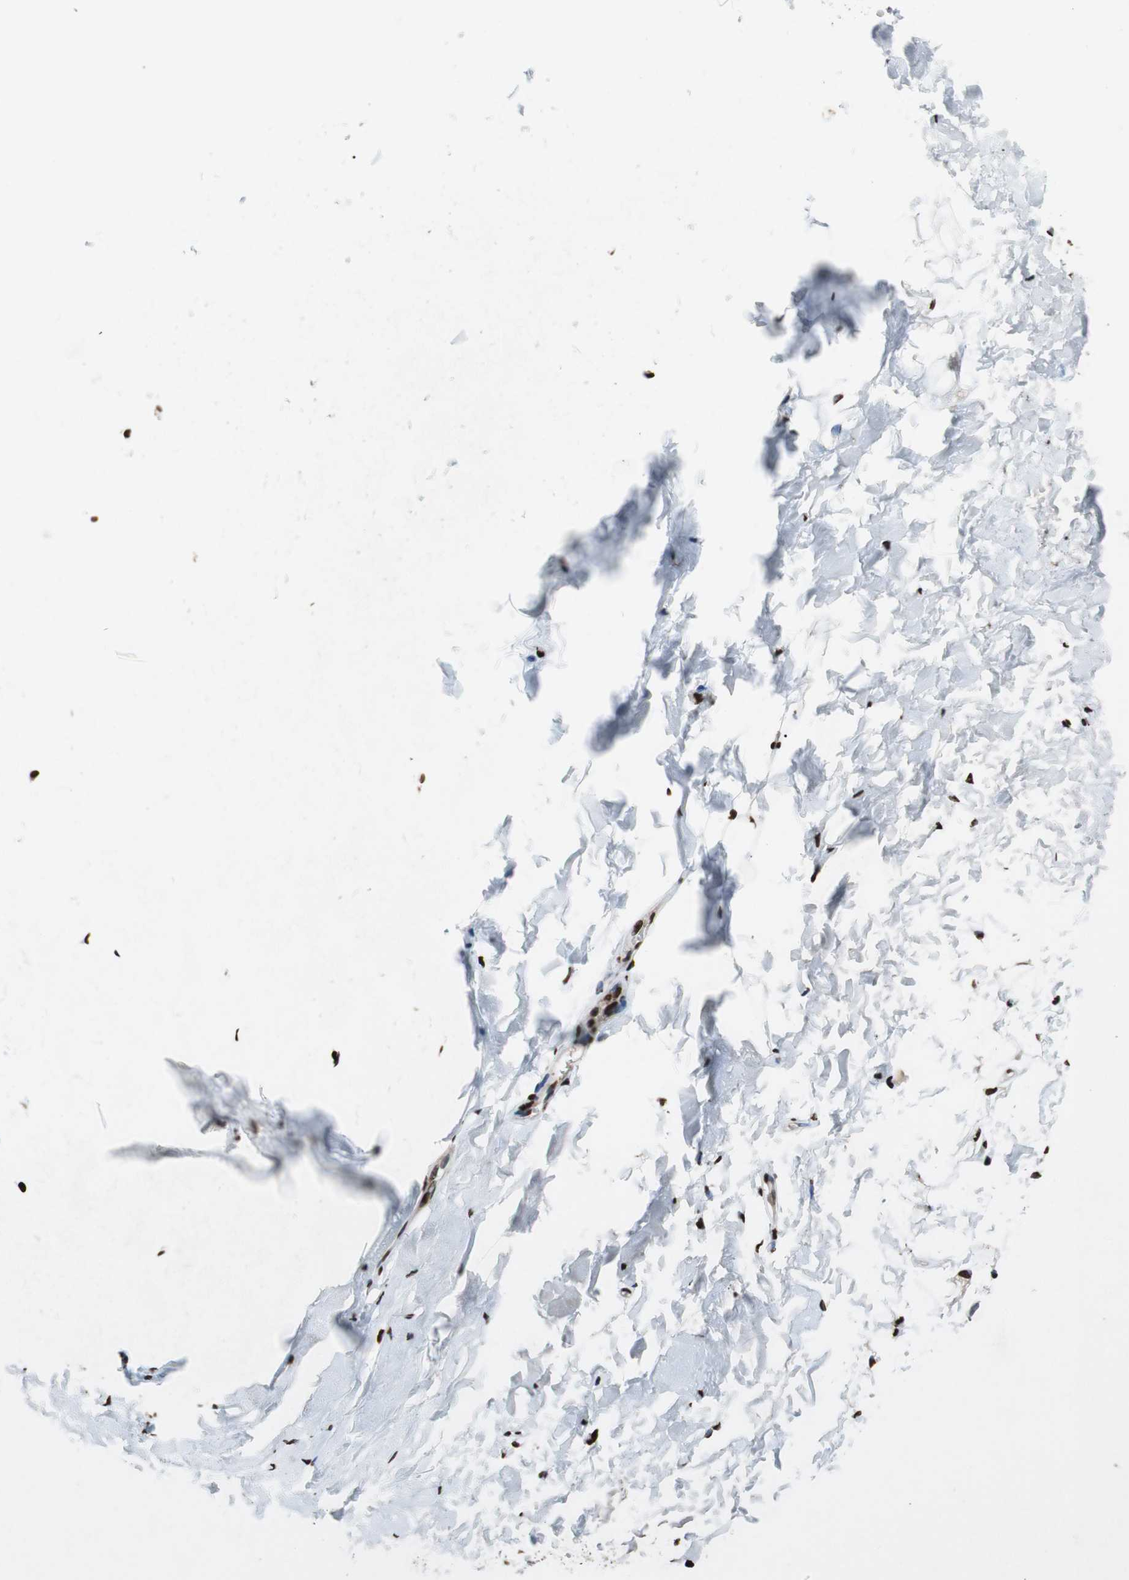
{"staining": {"intensity": "strong", "quantity": ">75%", "location": "nuclear"}, "tissue": "adipose tissue", "cell_type": "Adipocytes", "image_type": "normal", "snomed": [{"axis": "morphology", "description": "Normal tissue, NOS"}, {"axis": "topography", "description": "Bronchus"}], "caption": "Immunohistochemistry photomicrograph of unremarkable adipose tissue stained for a protein (brown), which demonstrates high levels of strong nuclear expression in approximately >75% of adipocytes.", "gene": "NCOA3", "patient": {"sex": "female", "age": 73}}